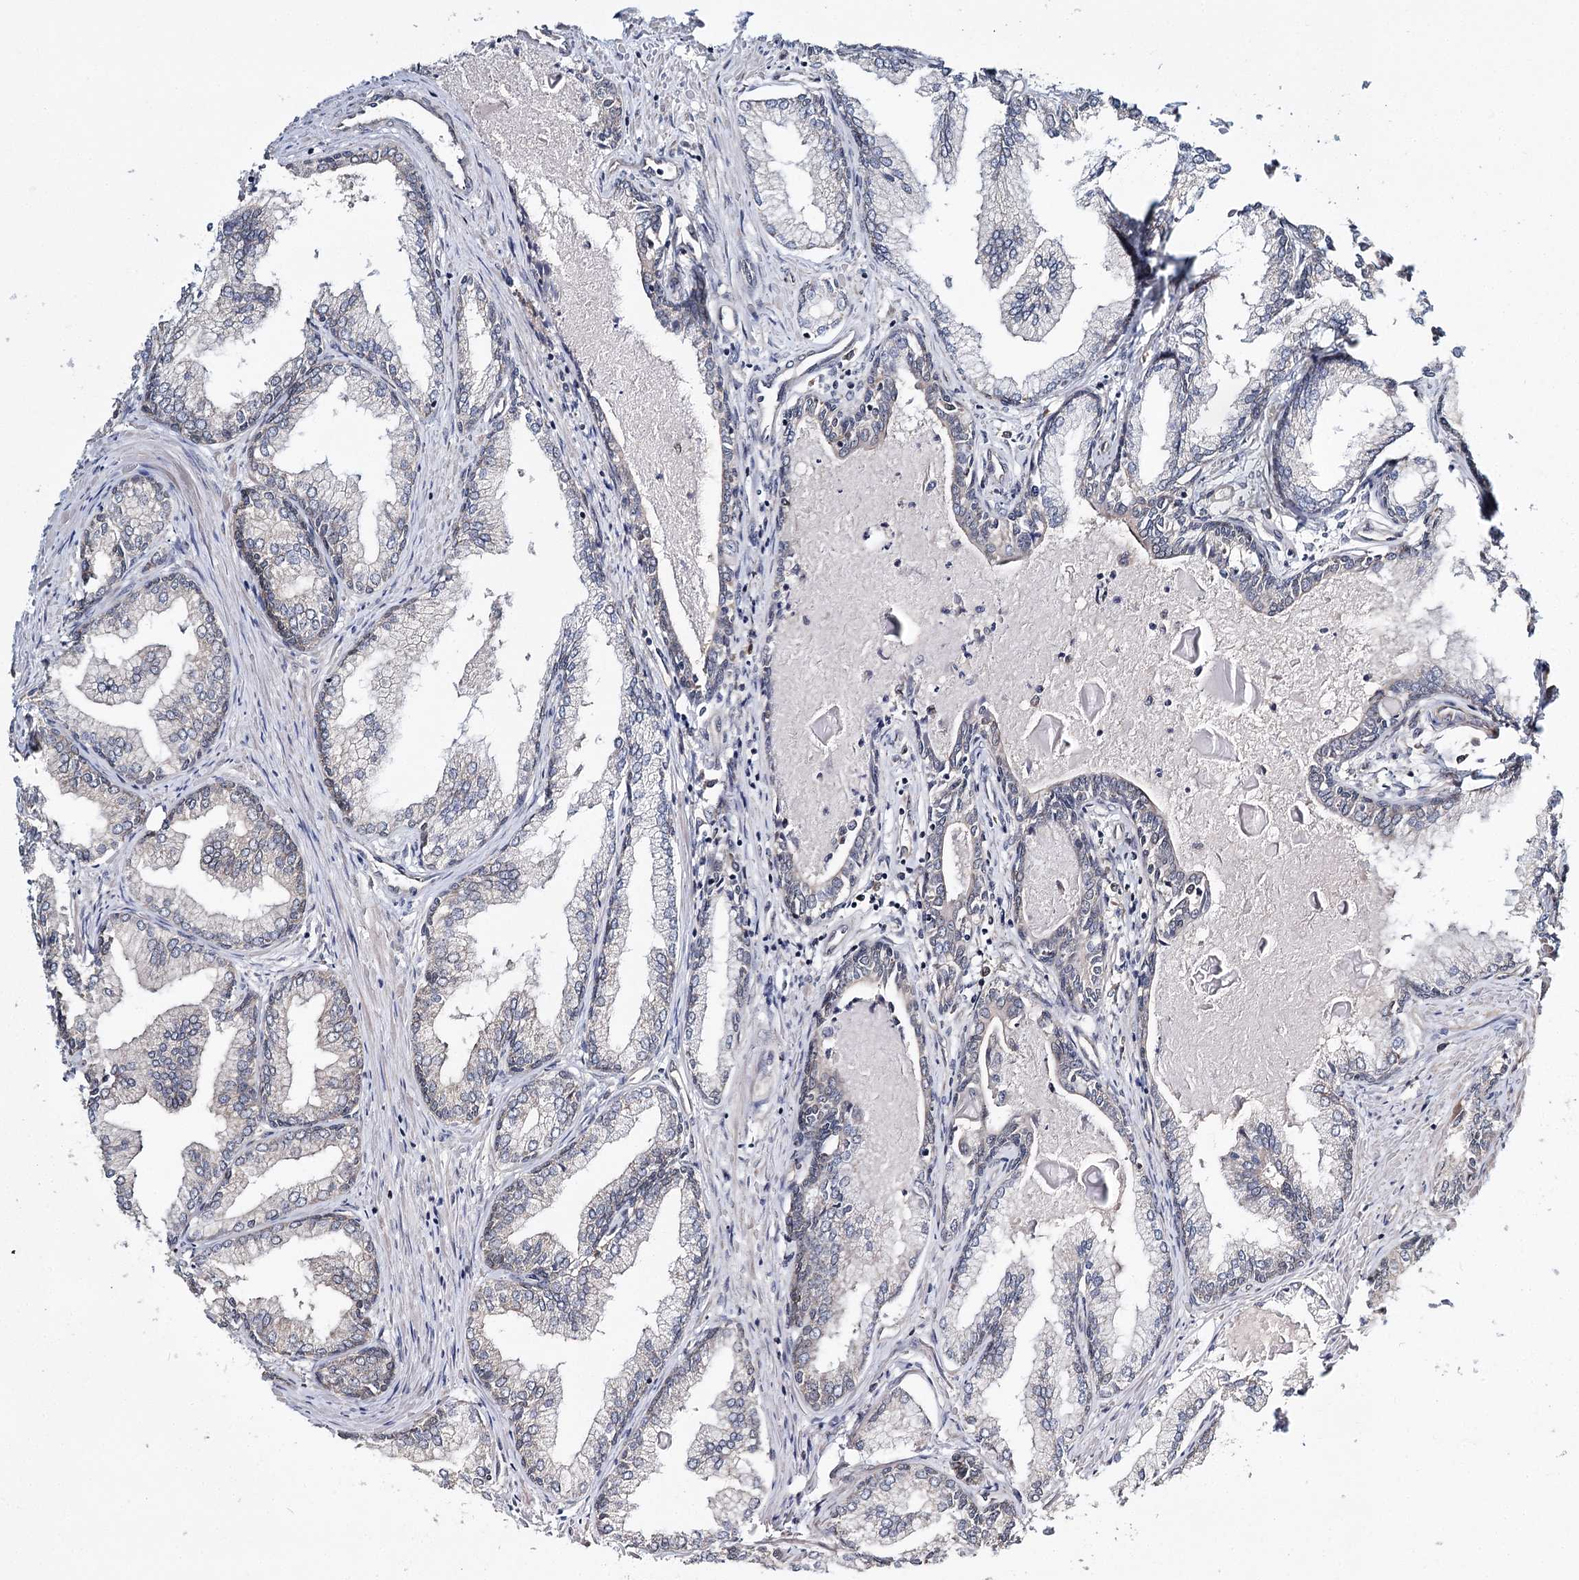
{"staining": {"intensity": "negative", "quantity": "none", "location": "none"}, "tissue": "prostate cancer", "cell_type": "Tumor cells", "image_type": "cancer", "snomed": [{"axis": "morphology", "description": "Adenocarcinoma, High grade"}, {"axis": "topography", "description": "Prostate"}], "caption": "This is an IHC micrograph of human prostate cancer (adenocarcinoma (high-grade)). There is no expression in tumor cells.", "gene": "NOPCHAP1", "patient": {"sex": "male", "age": 68}}